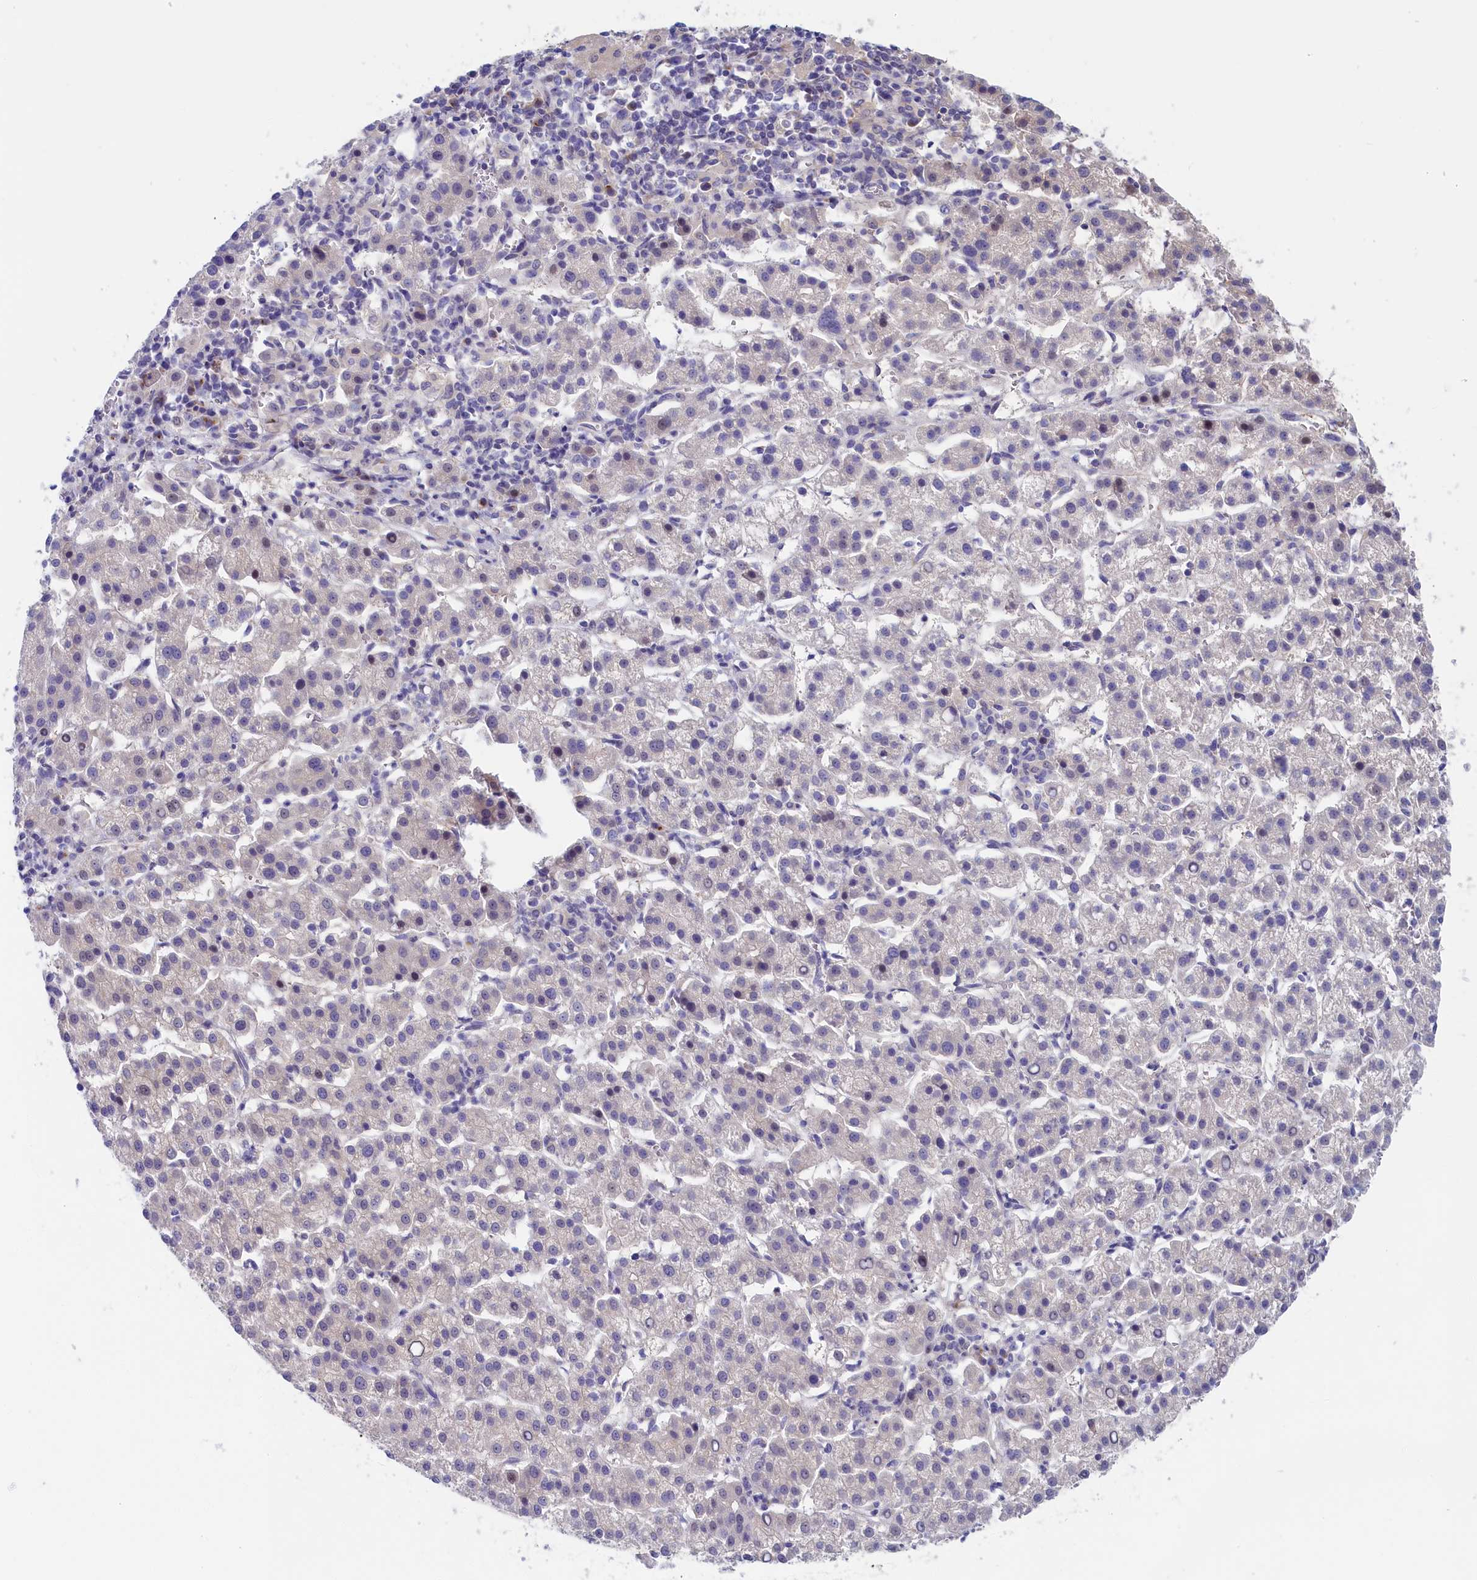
{"staining": {"intensity": "negative", "quantity": "none", "location": "none"}, "tissue": "liver cancer", "cell_type": "Tumor cells", "image_type": "cancer", "snomed": [{"axis": "morphology", "description": "Carcinoma, Hepatocellular, NOS"}, {"axis": "topography", "description": "Liver"}], "caption": "A histopathology image of liver cancer (hepatocellular carcinoma) stained for a protein exhibits no brown staining in tumor cells.", "gene": "CHST12", "patient": {"sex": "female", "age": 58}}